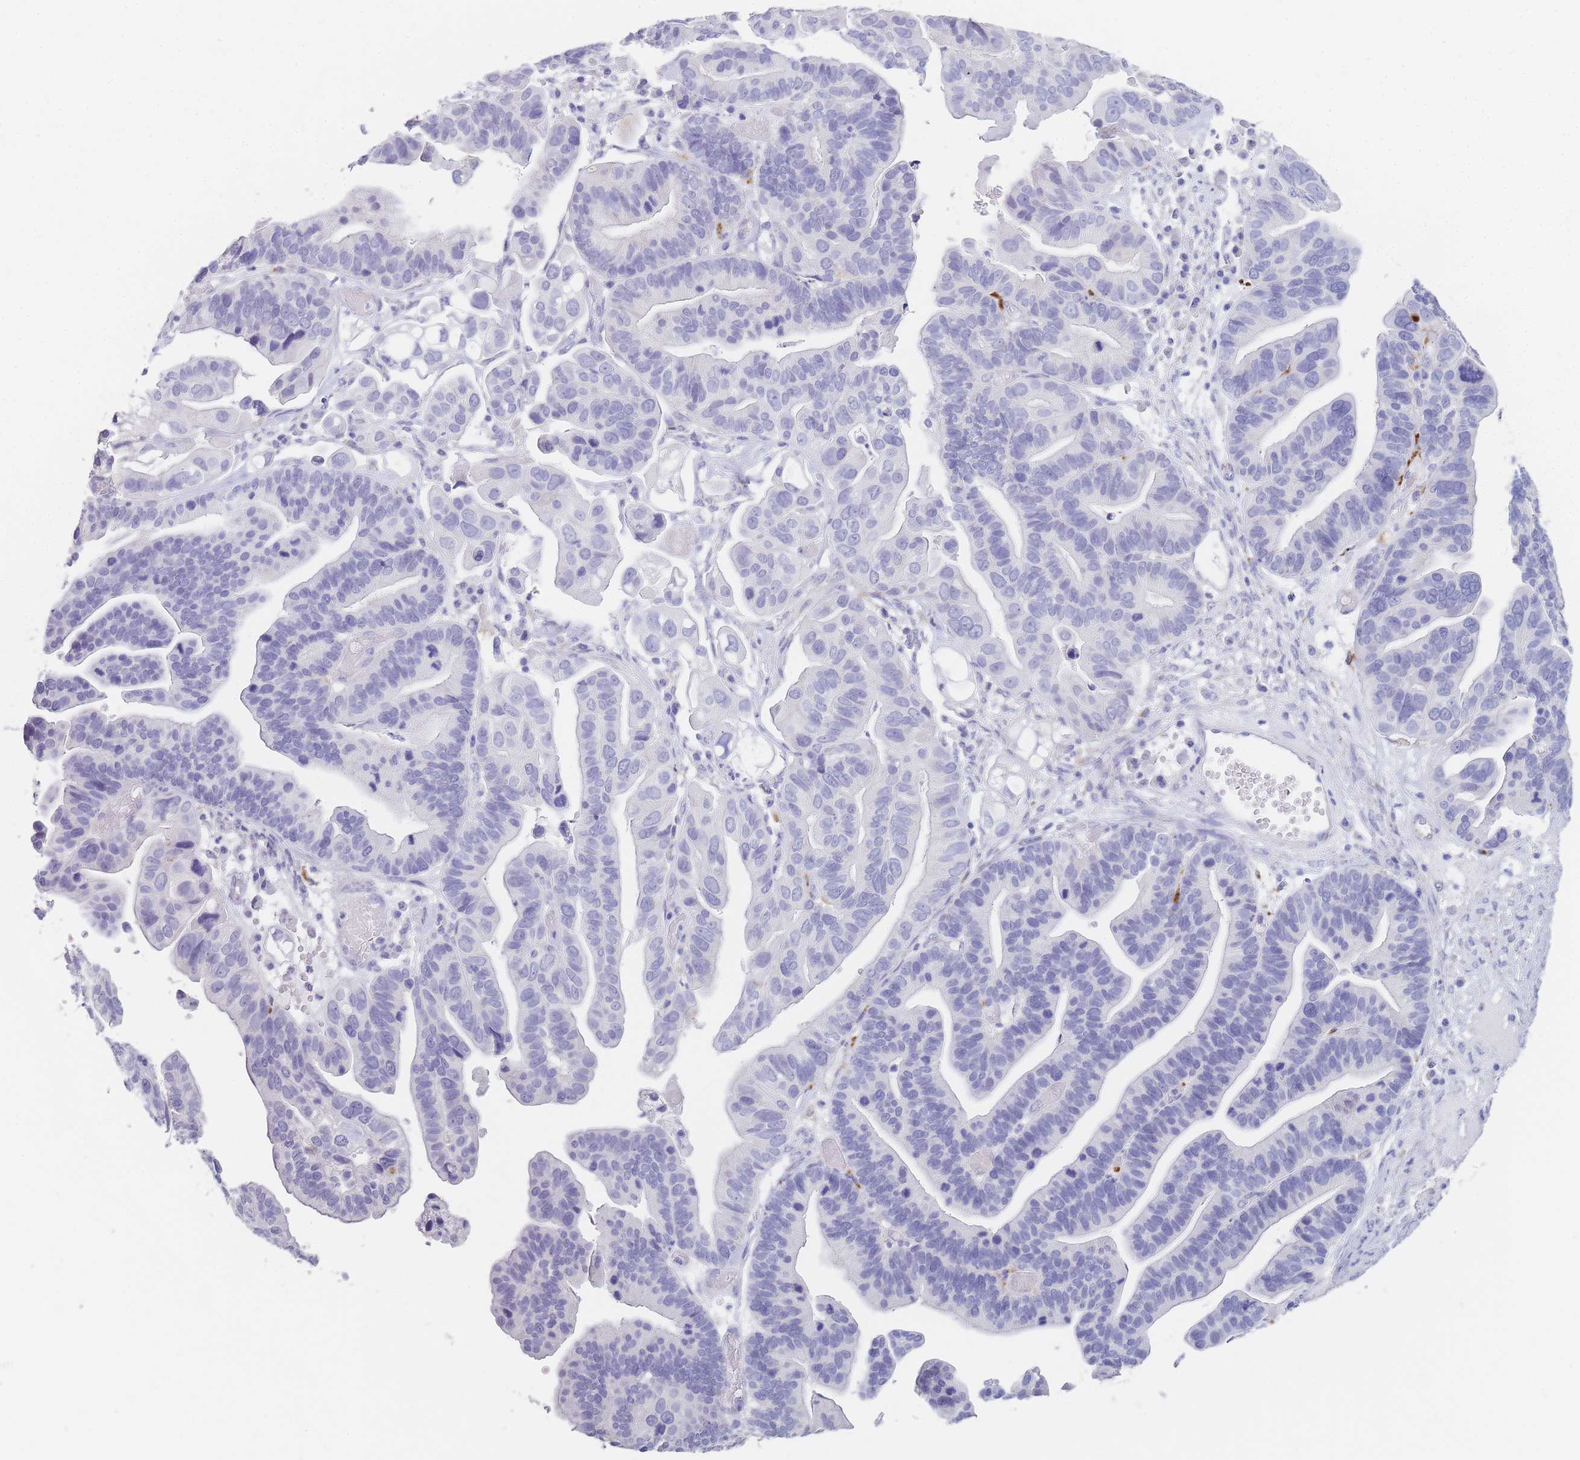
{"staining": {"intensity": "negative", "quantity": "none", "location": "none"}, "tissue": "ovarian cancer", "cell_type": "Tumor cells", "image_type": "cancer", "snomed": [{"axis": "morphology", "description": "Cystadenocarcinoma, serous, NOS"}, {"axis": "topography", "description": "Ovary"}], "caption": "An immunohistochemistry (IHC) image of ovarian cancer is shown. There is no staining in tumor cells of ovarian cancer.", "gene": "RHO", "patient": {"sex": "female", "age": 56}}